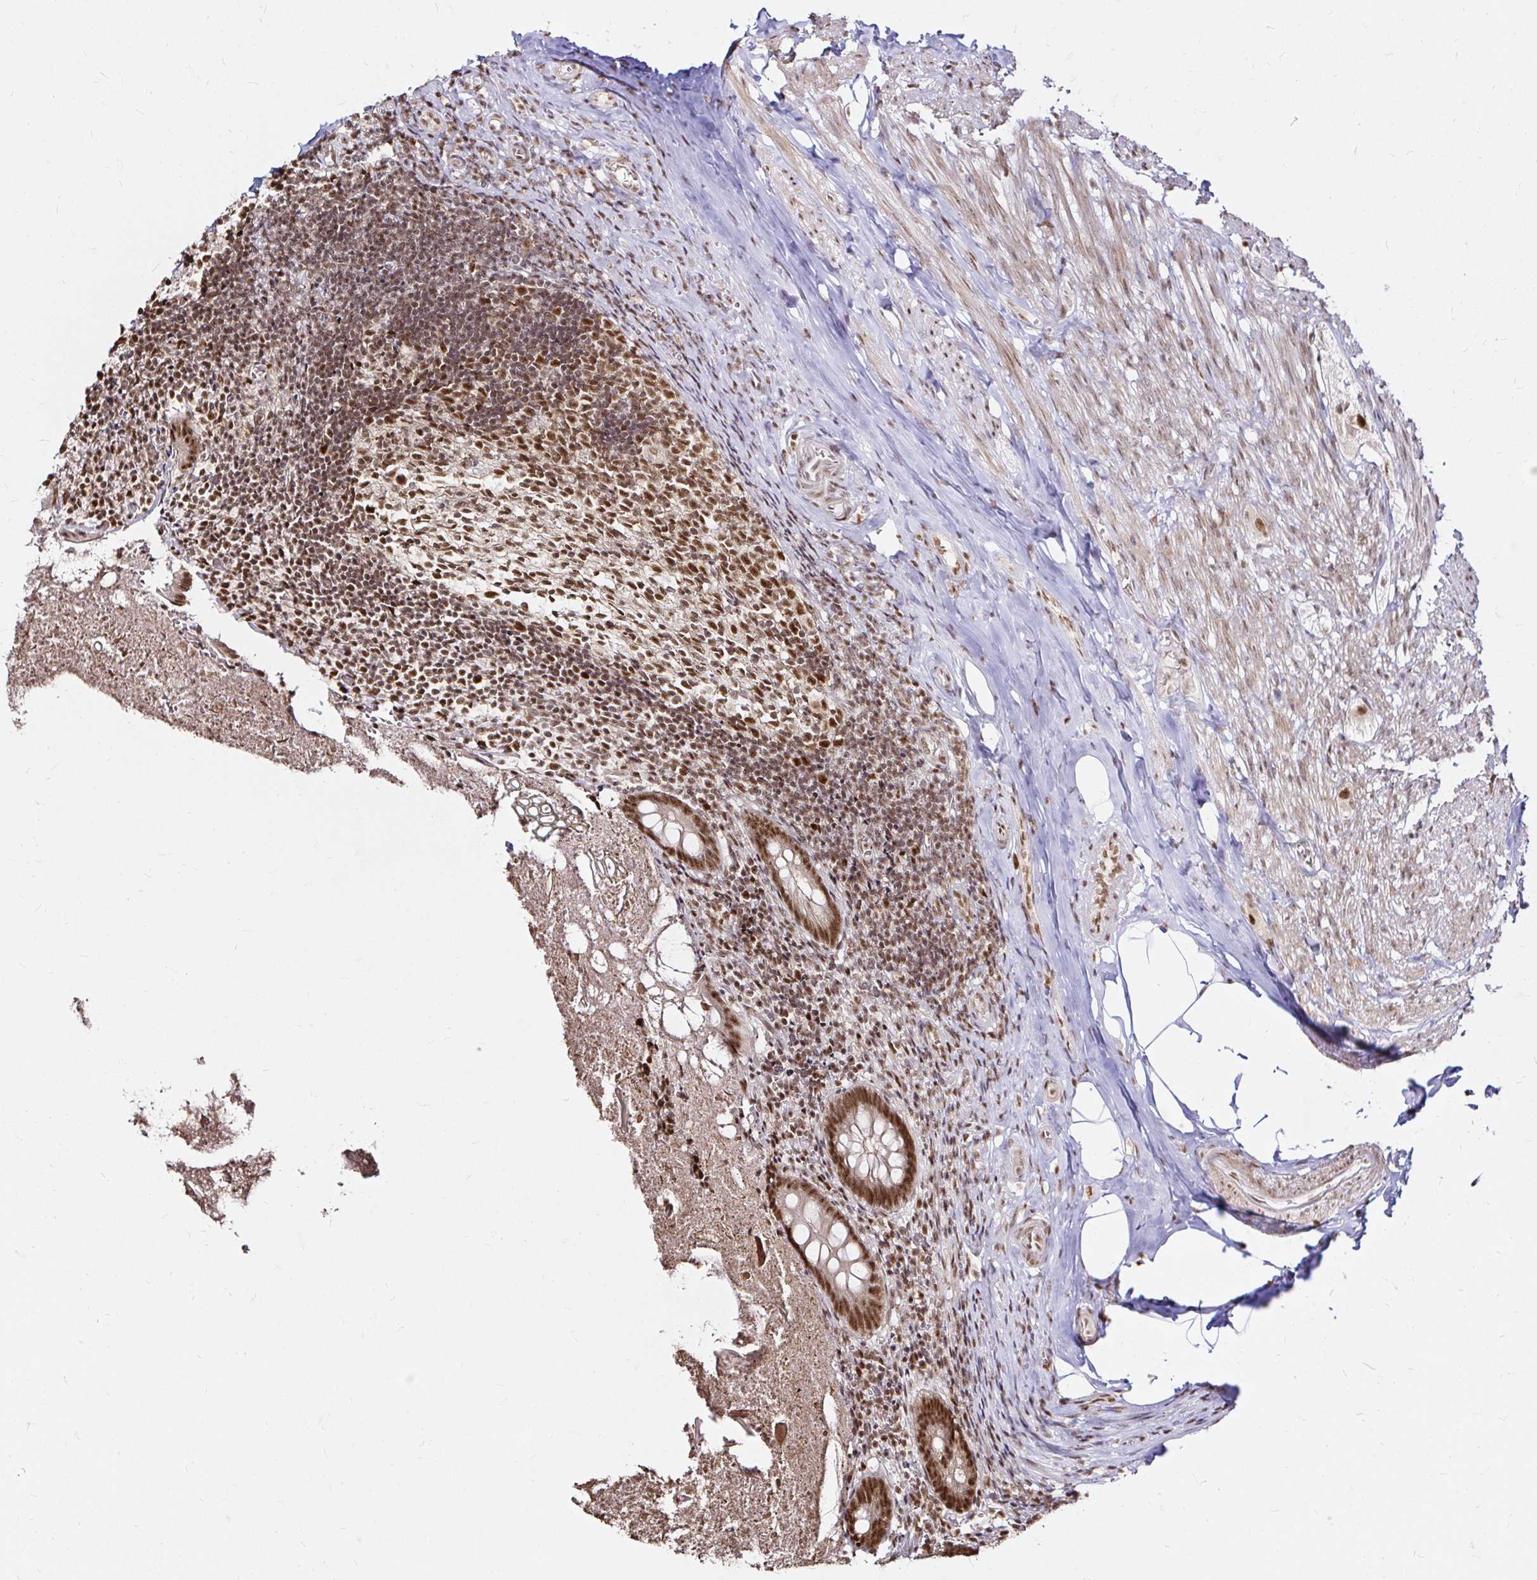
{"staining": {"intensity": "moderate", "quantity": ">75%", "location": "nuclear"}, "tissue": "appendix", "cell_type": "Glandular cells", "image_type": "normal", "snomed": [{"axis": "morphology", "description": "Normal tissue, NOS"}, {"axis": "topography", "description": "Appendix"}], "caption": "DAB (3,3'-diaminobenzidine) immunohistochemical staining of unremarkable human appendix displays moderate nuclear protein staining in about >75% of glandular cells.", "gene": "SNRPC", "patient": {"sex": "female", "age": 17}}